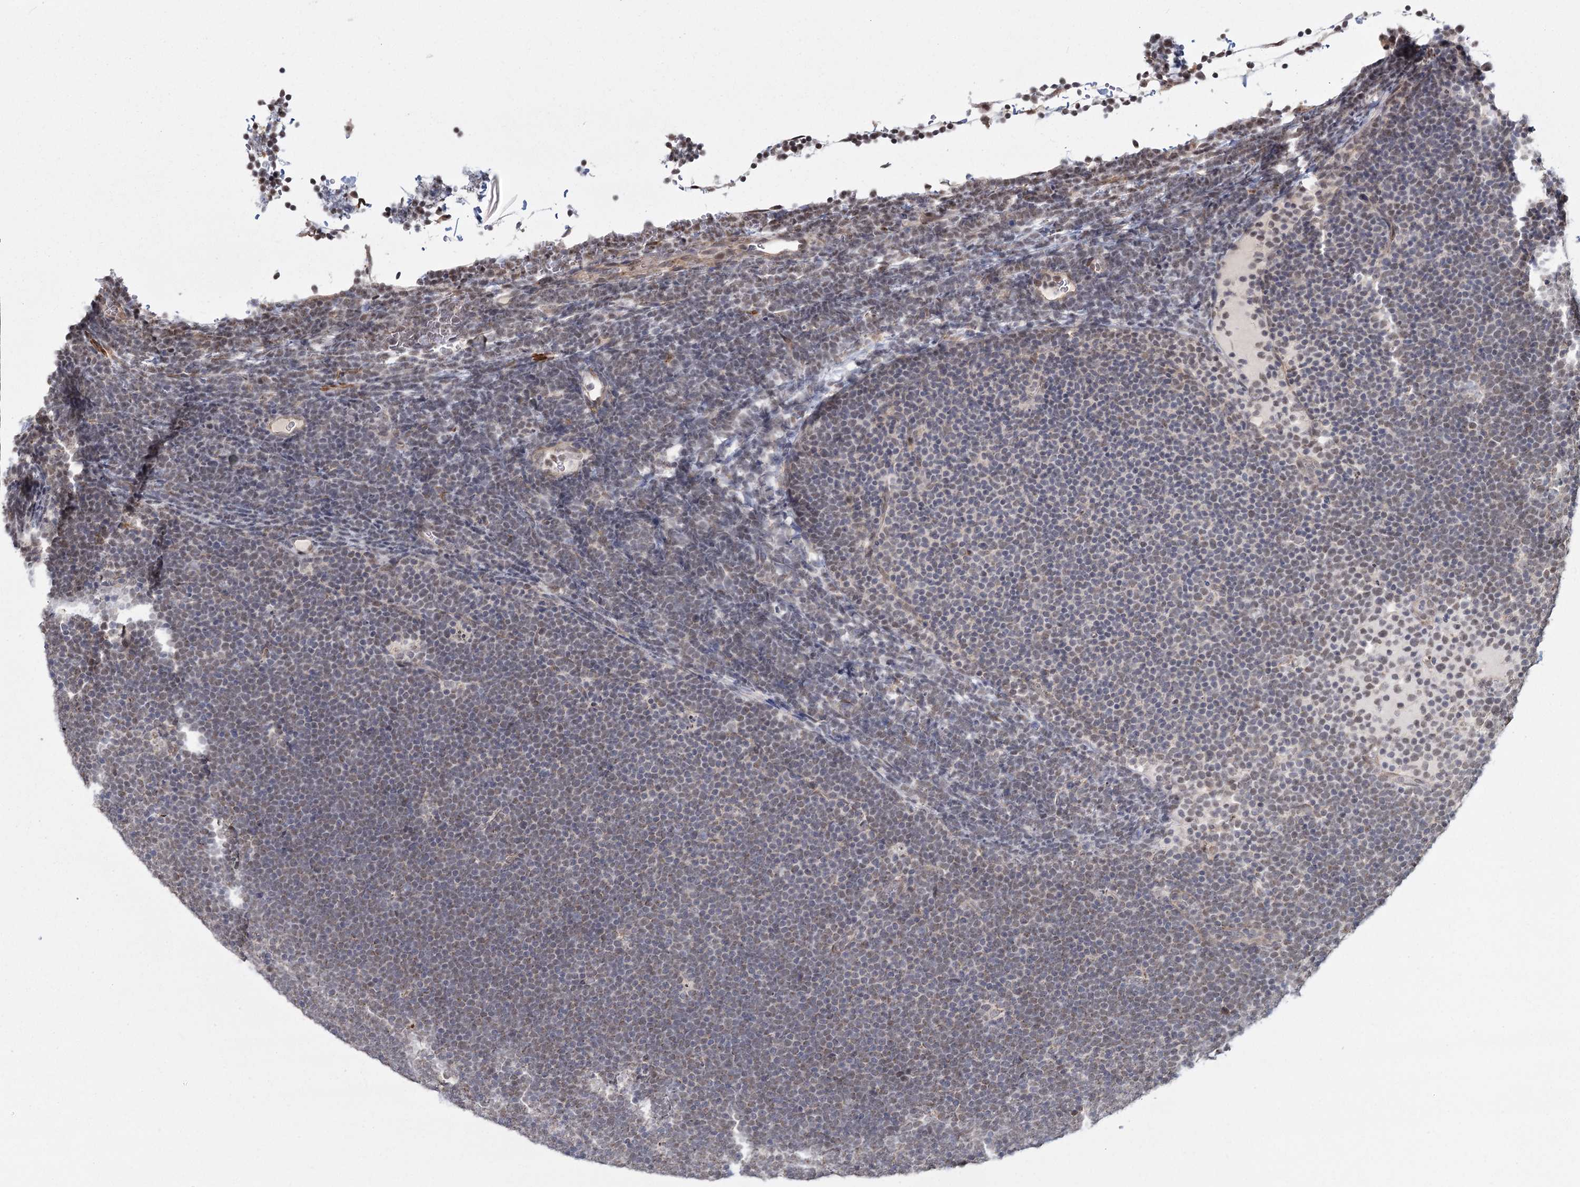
{"staining": {"intensity": "negative", "quantity": "none", "location": "none"}, "tissue": "lymphoma", "cell_type": "Tumor cells", "image_type": "cancer", "snomed": [{"axis": "morphology", "description": "Malignant lymphoma, non-Hodgkin's type, High grade"}, {"axis": "topography", "description": "Lymph node"}], "caption": "Malignant lymphoma, non-Hodgkin's type (high-grade) stained for a protein using IHC reveals no expression tumor cells.", "gene": "ZCCHC24", "patient": {"sex": "male", "age": 13}}